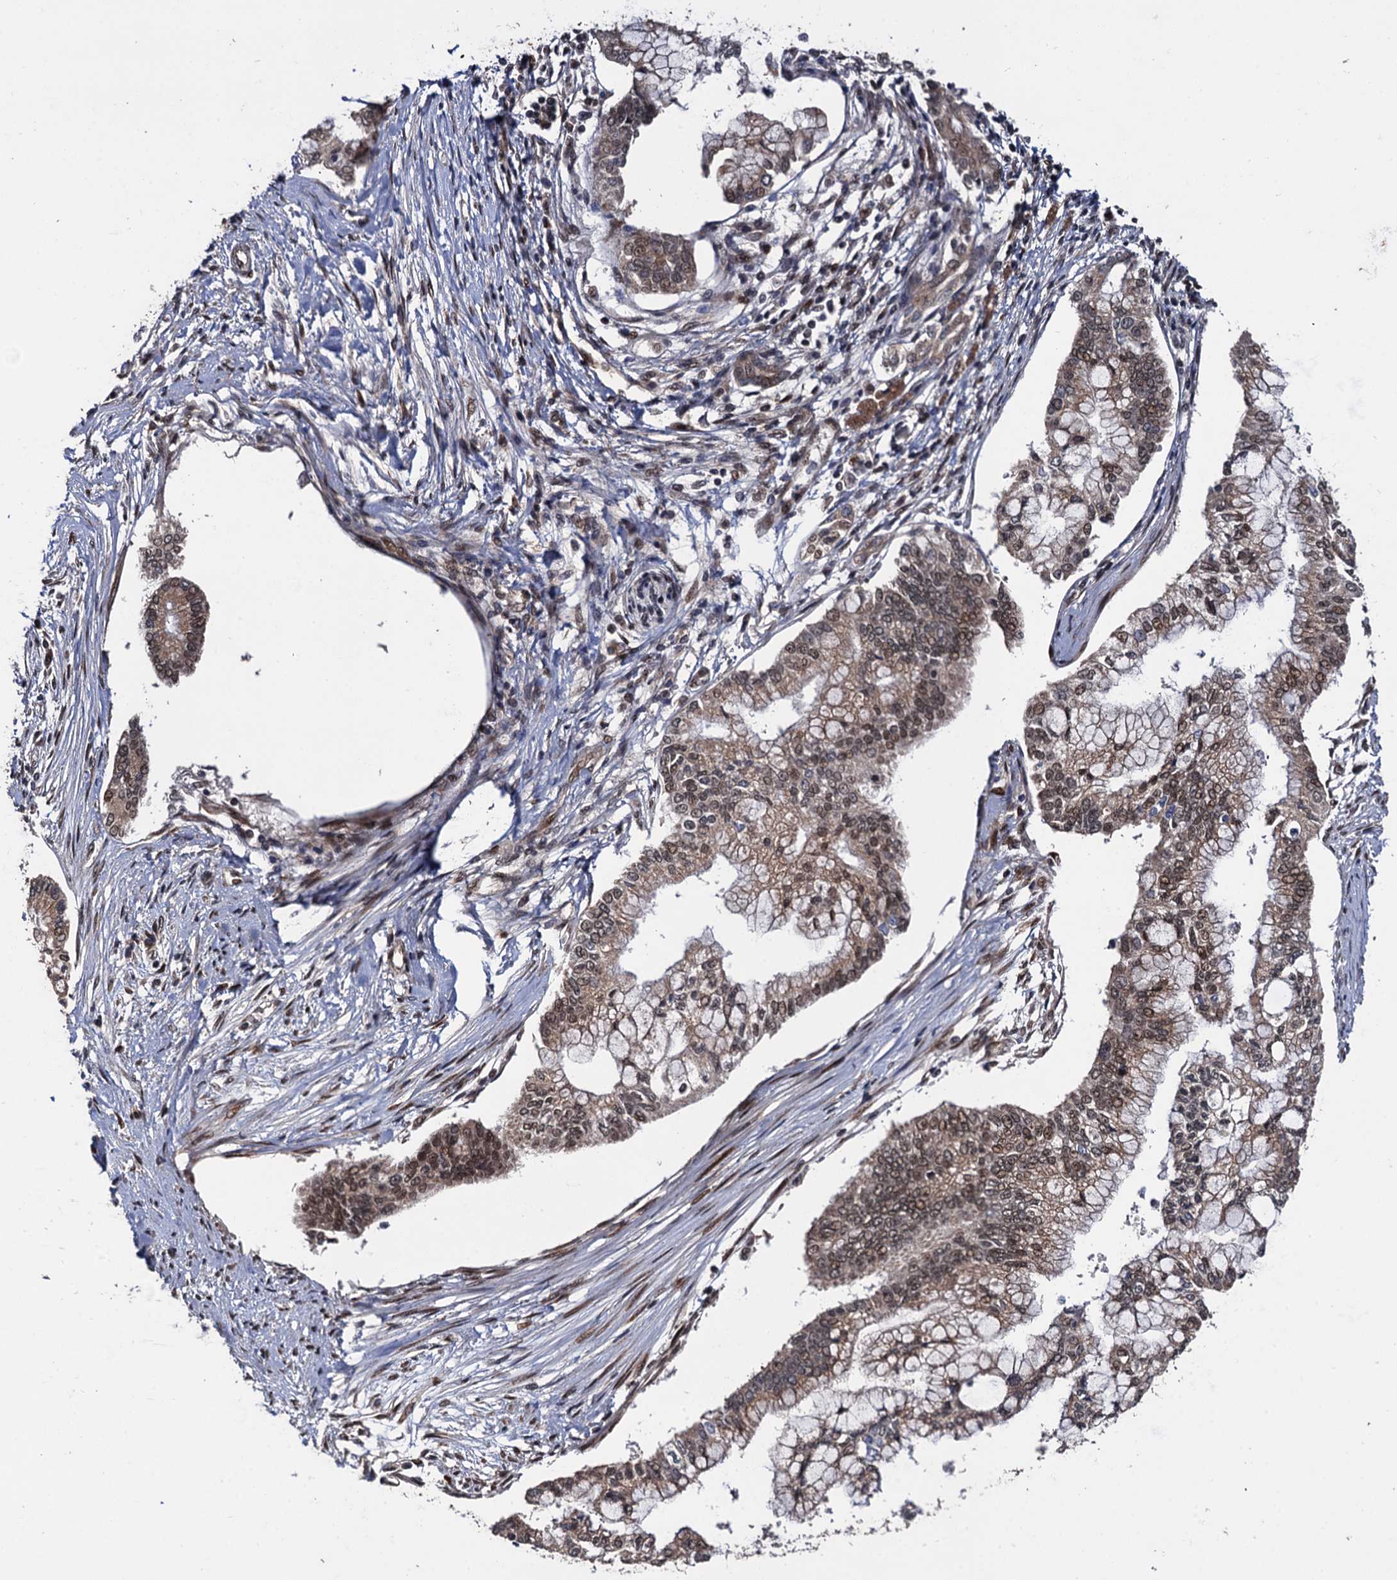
{"staining": {"intensity": "weak", "quantity": ">75%", "location": "cytoplasmic/membranous,nuclear"}, "tissue": "pancreatic cancer", "cell_type": "Tumor cells", "image_type": "cancer", "snomed": [{"axis": "morphology", "description": "Adenocarcinoma, NOS"}, {"axis": "topography", "description": "Pancreas"}], "caption": "IHC of pancreatic cancer displays low levels of weak cytoplasmic/membranous and nuclear expression in about >75% of tumor cells.", "gene": "LRRC63", "patient": {"sex": "male", "age": 58}}